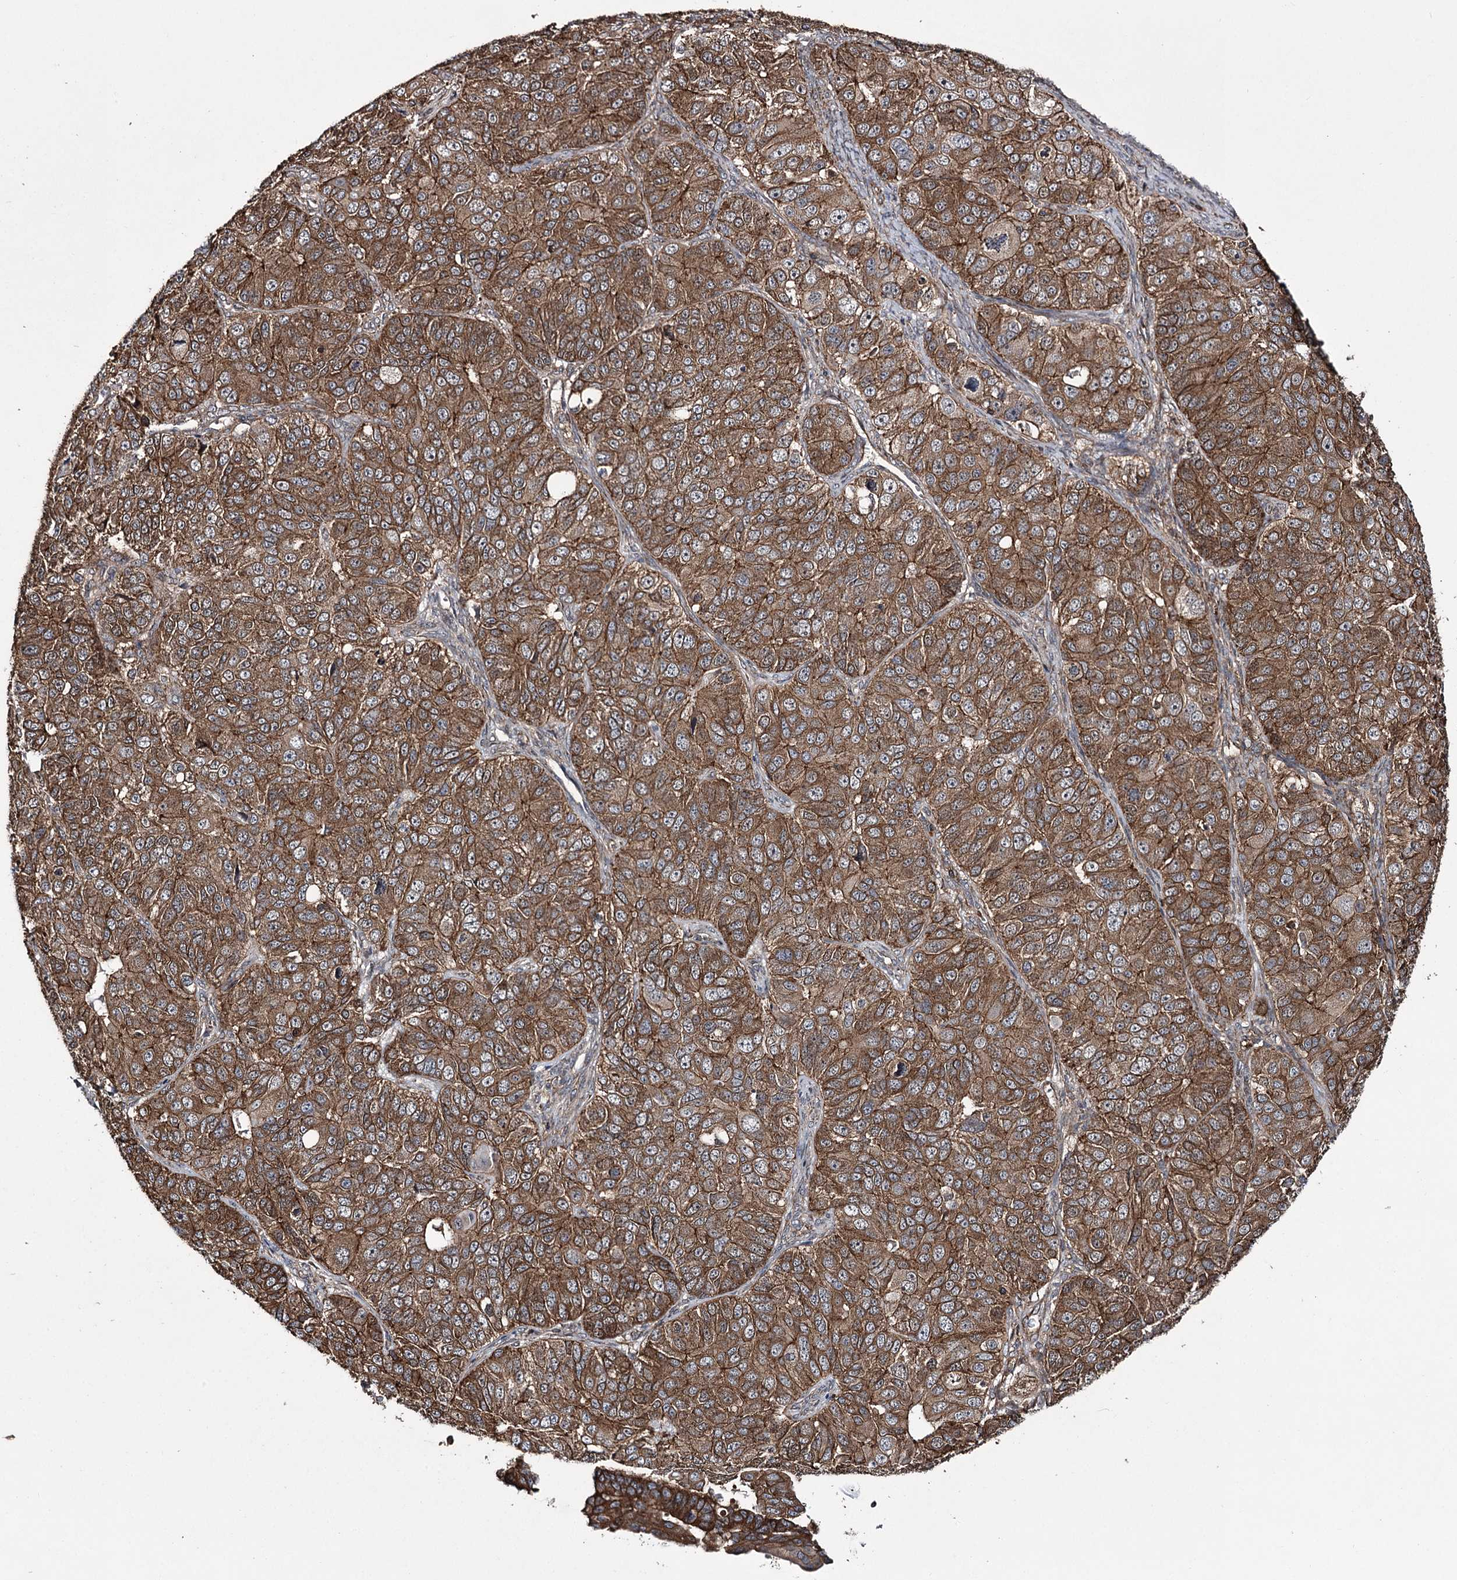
{"staining": {"intensity": "strong", "quantity": ">75%", "location": "cytoplasmic/membranous"}, "tissue": "ovarian cancer", "cell_type": "Tumor cells", "image_type": "cancer", "snomed": [{"axis": "morphology", "description": "Carcinoma, endometroid"}, {"axis": "topography", "description": "Ovary"}], "caption": "Immunohistochemistry (IHC) photomicrograph of human ovarian cancer stained for a protein (brown), which displays high levels of strong cytoplasmic/membranous positivity in approximately >75% of tumor cells.", "gene": "DHX29", "patient": {"sex": "female", "age": 51}}